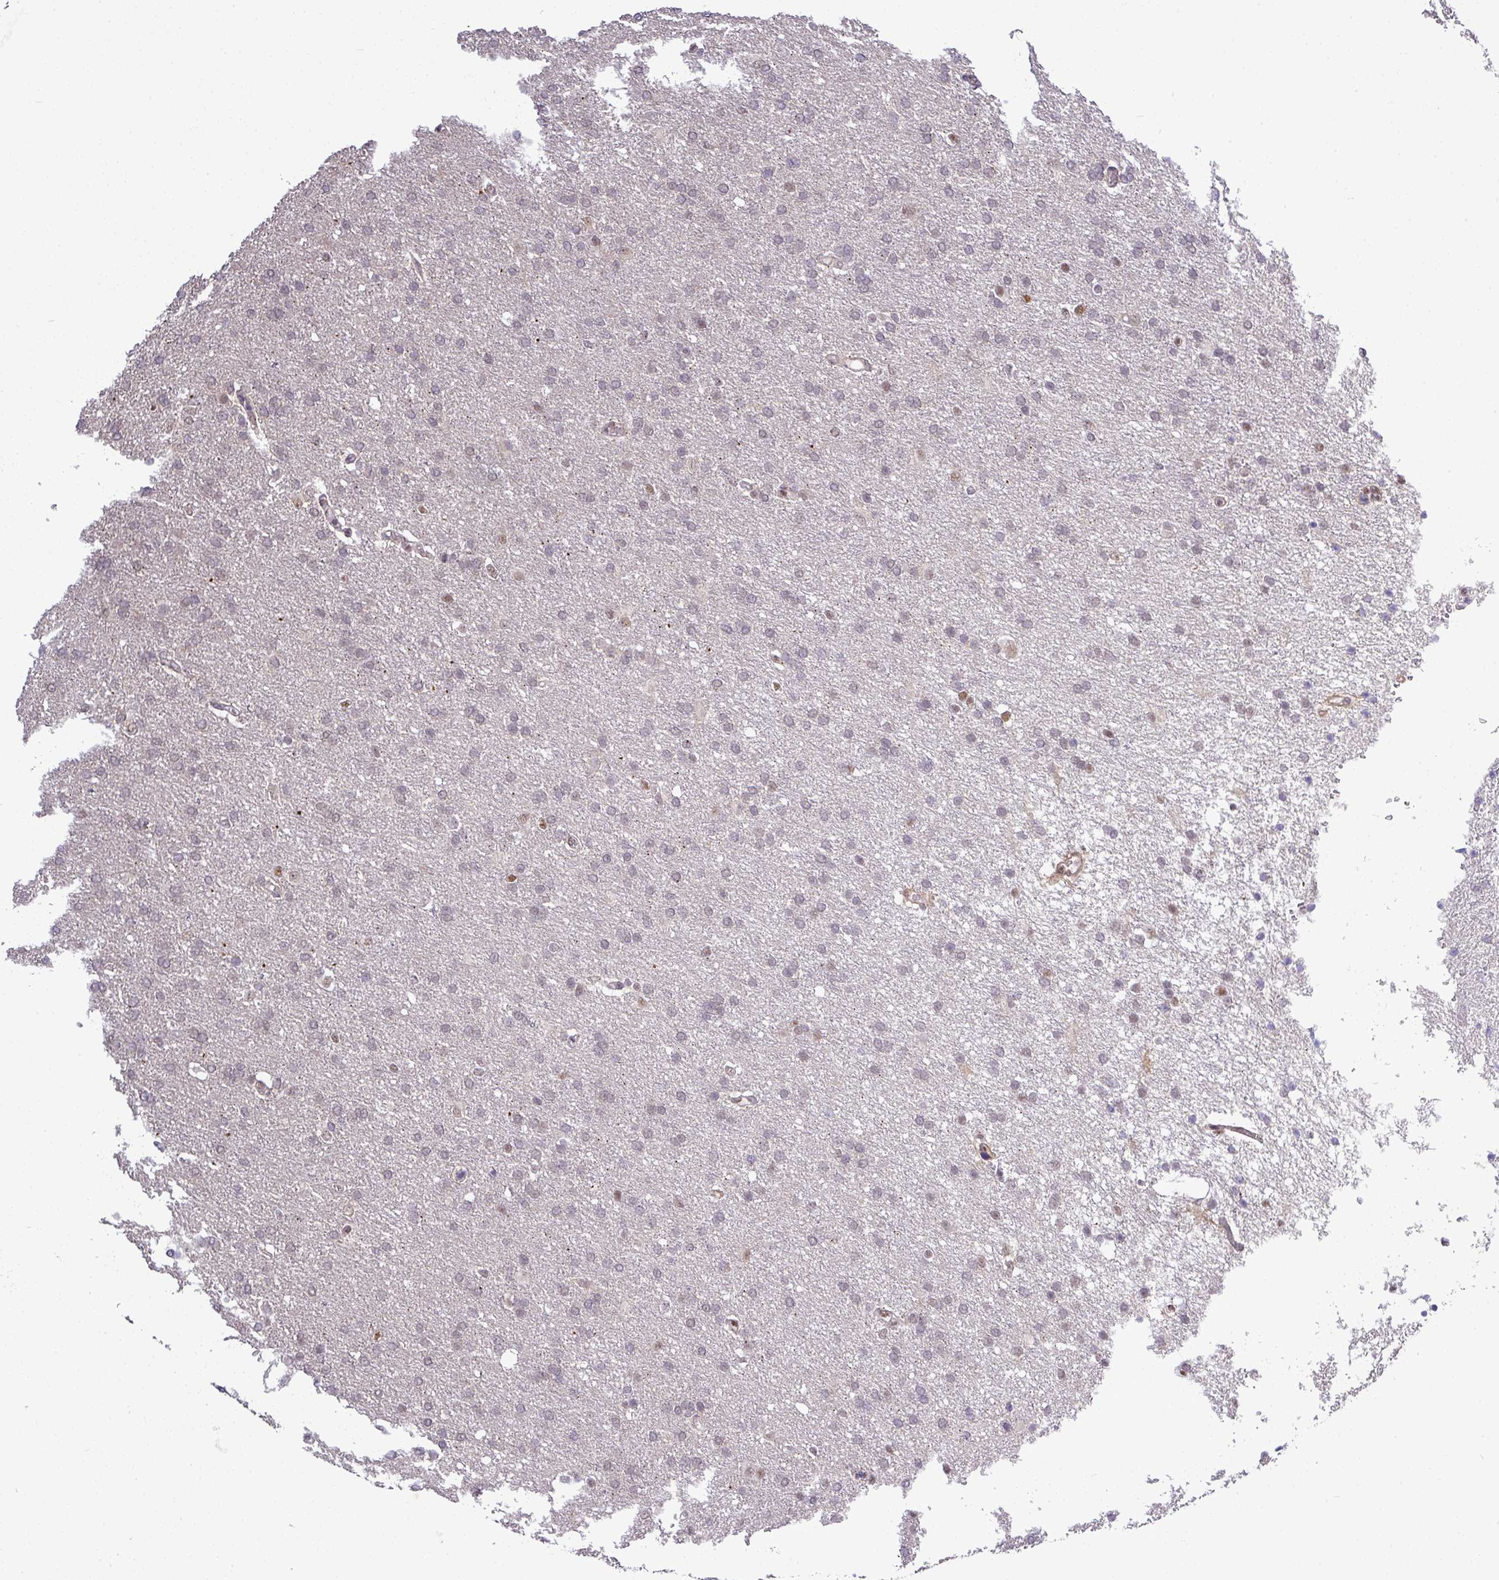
{"staining": {"intensity": "moderate", "quantity": "<25%", "location": "nuclear"}, "tissue": "glioma", "cell_type": "Tumor cells", "image_type": "cancer", "snomed": [{"axis": "morphology", "description": "Glioma, malignant, High grade"}, {"axis": "topography", "description": "Brain"}], "caption": "Immunohistochemistry (DAB (3,3'-diaminobenzidine)) staining of high-grade glioma (malignant) demonstrates moderate nuclear protein expression in about <25% of tumor cells. Using DAB (brown) and hematoxylin (blue) stains, captured at high magnification using brightfield microscopy.", "gene": "ZNF217", "patient": {"sex": "male", "age": 72}}